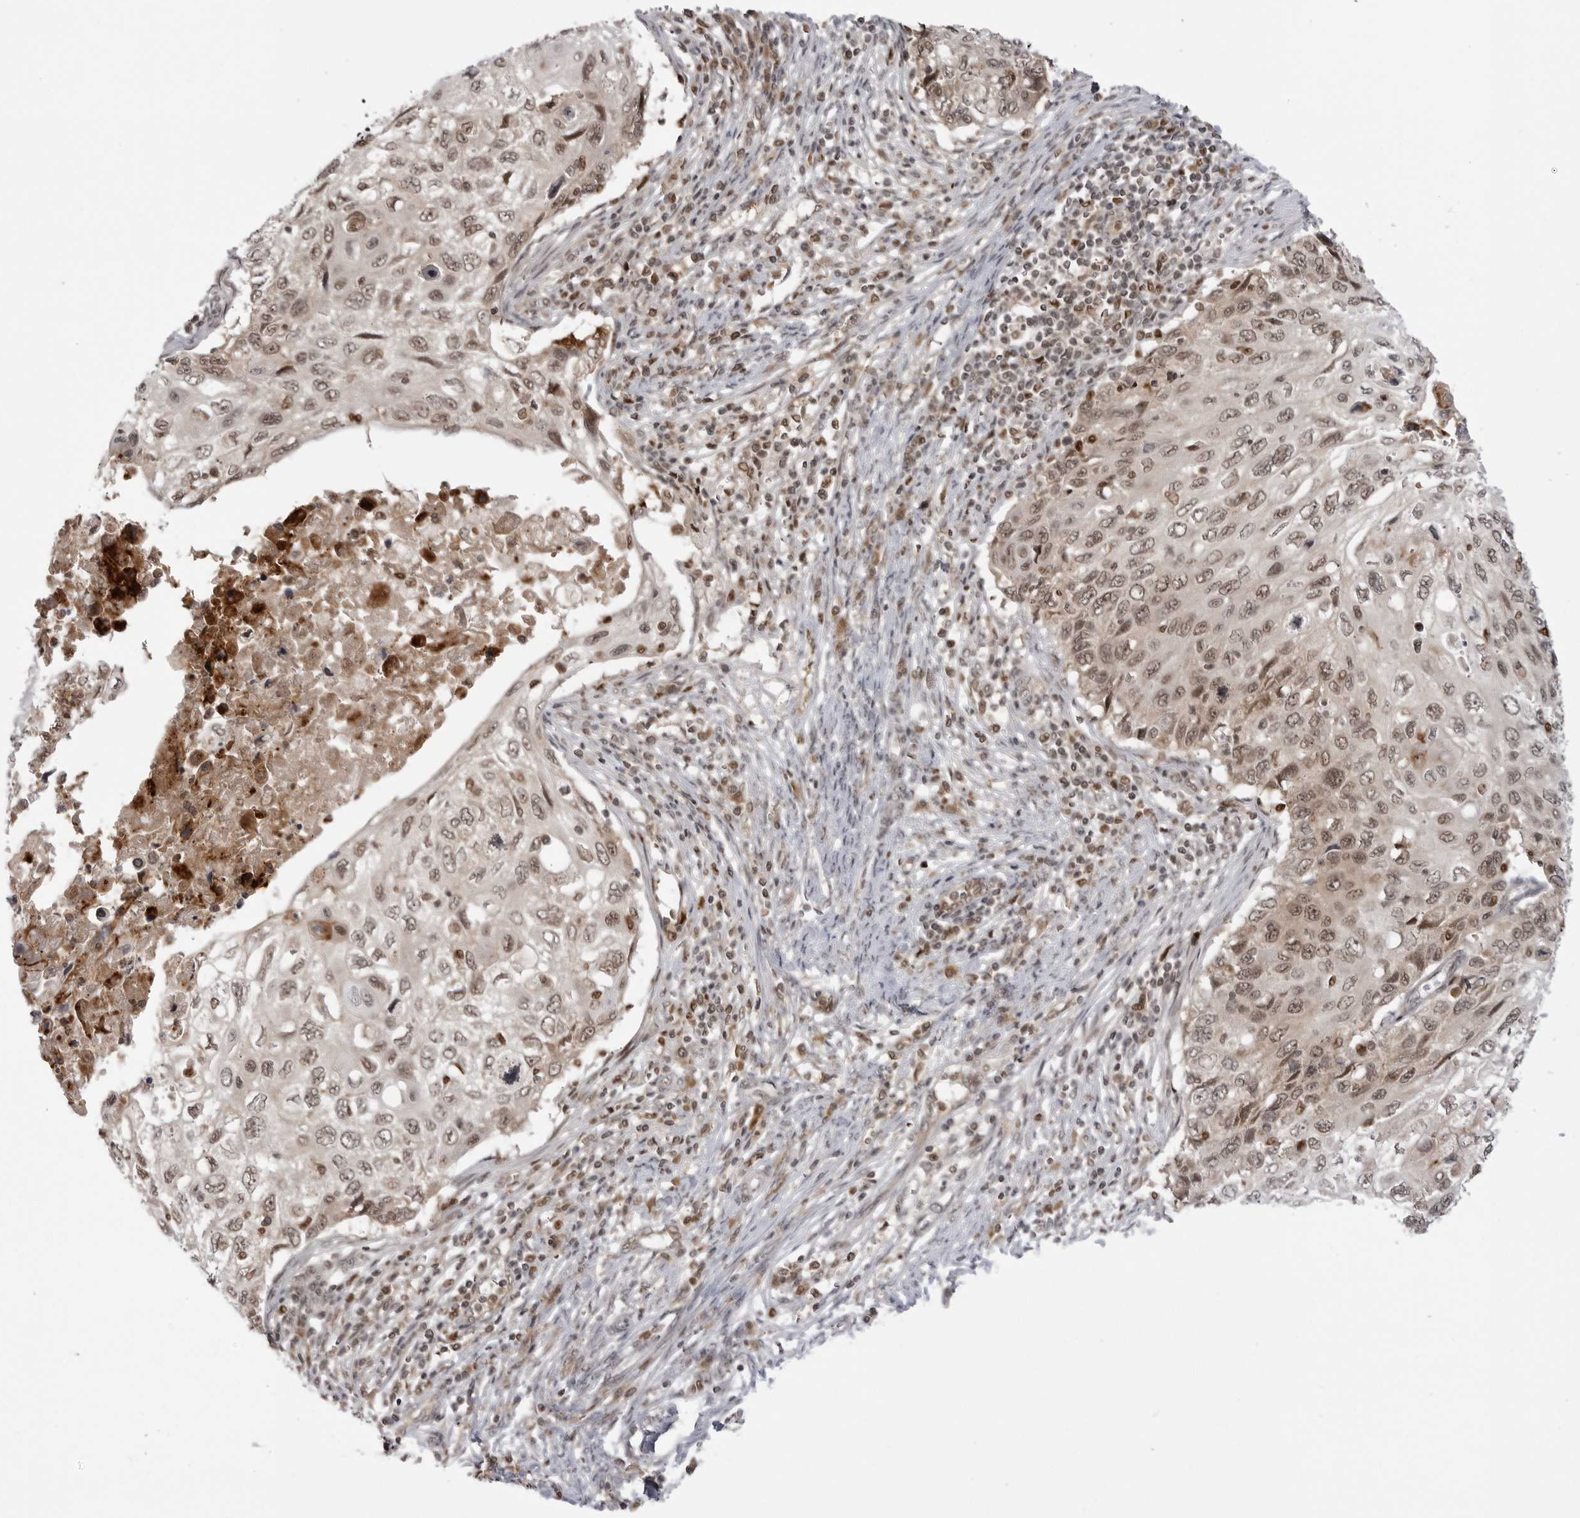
{"staining": {"intensity": "moderate", "quantity": ">75%", "location": "nuclear"}, "tissue": "cervical cancer", "cell_type": "Tumor cells", "image_type": "cancer", "snomed": [{"axis": "morphology", "description": "Squamous cell carcinoma, NOS"}, {"axis": "topography", "description": "Cervix"}], "caption": "Protein expression by immunohistochemistry (IHC) shows moderate nuclear expression in about >75% of tumor cells in squamous cell carcinoma (cervical).", "gene": "PTK2B", "patient": {"sex": "female", "age": 70}}